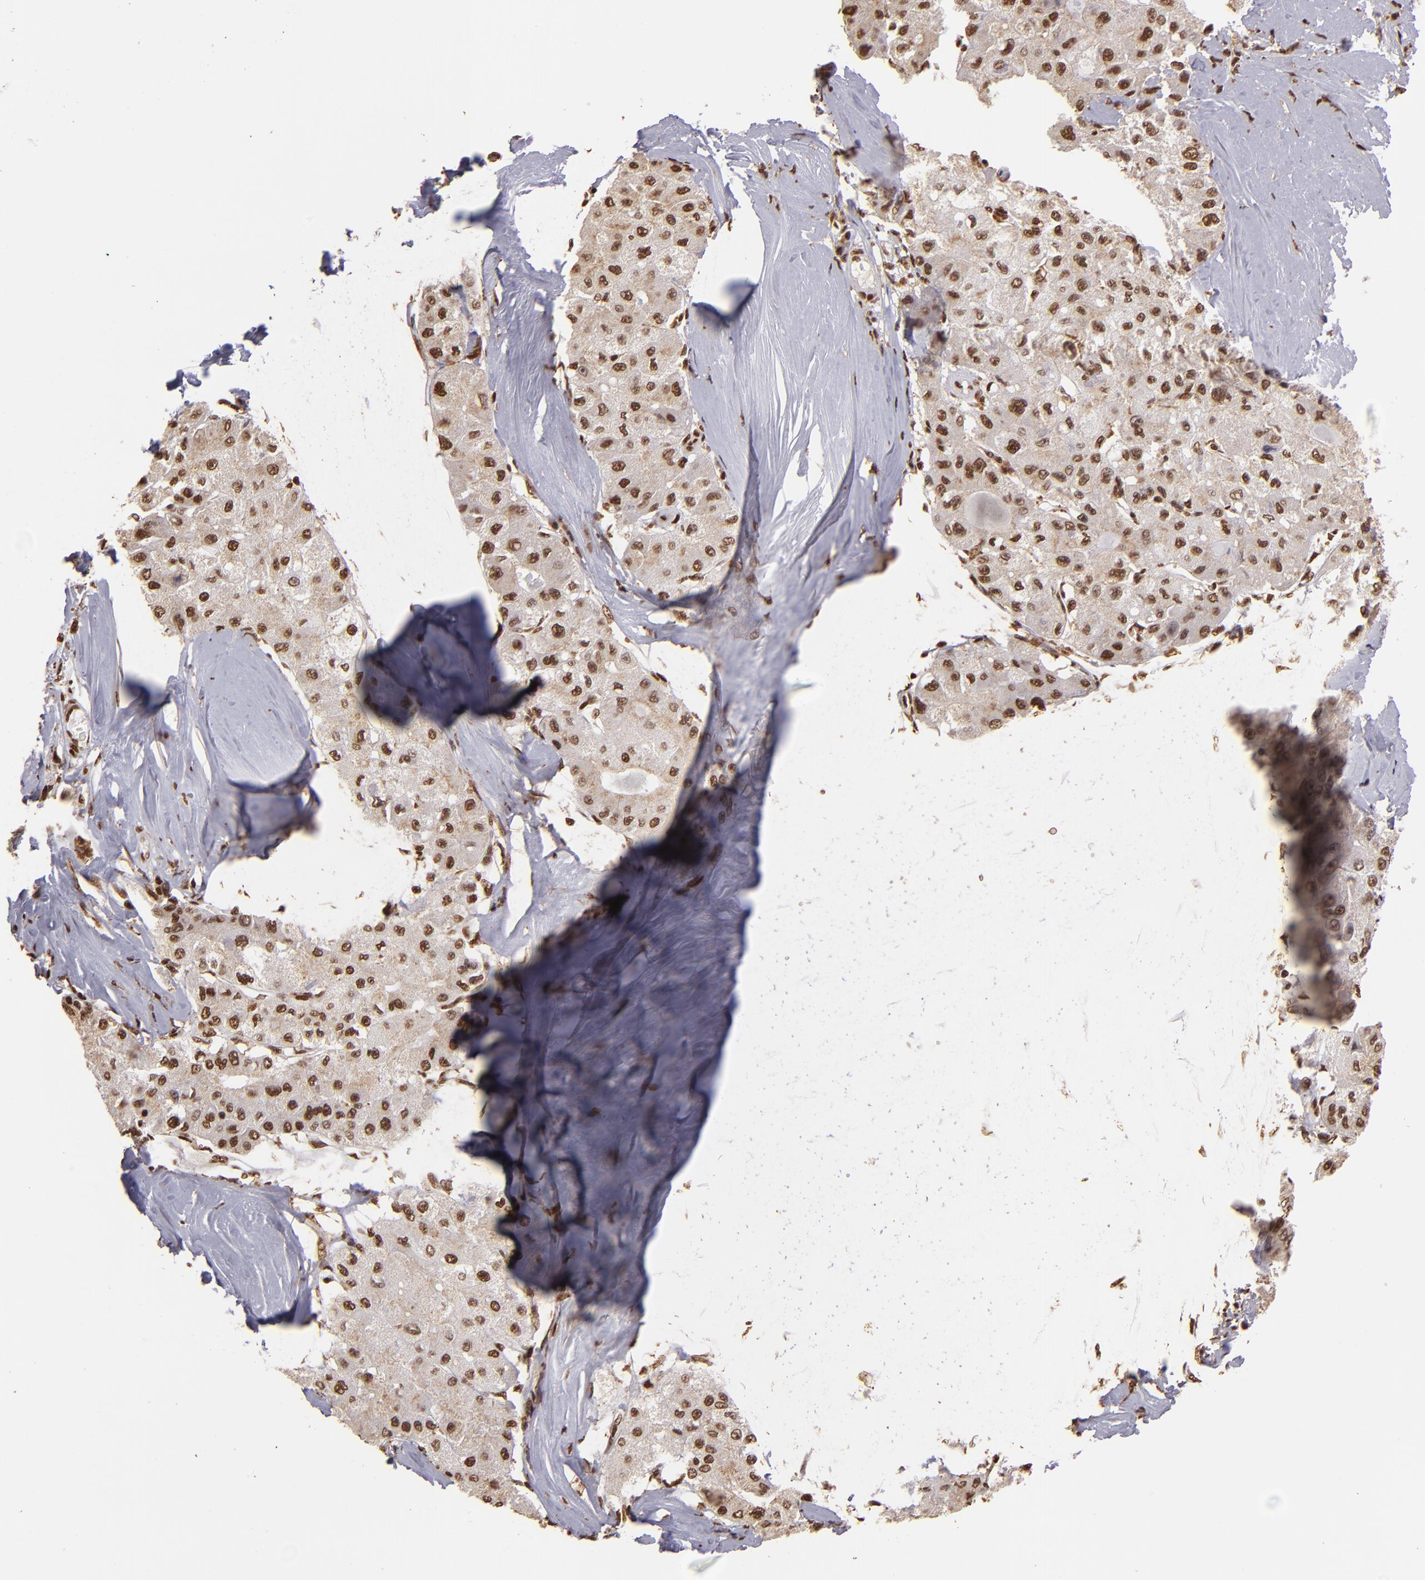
{"staining": {"intensity": "moderate", "quantity": ">75%", "location": "nuclear"}, "tissue": "liver cancer", "cell_type": "Tumor cells", "image_type": "cancer", "snomed": [{"axis": "morphology", "description": "Carcinoma, Hepatocellular, NOS"}, {"axis": "topography", "description": "Liver"}], "caption": "This histopathology image exhibits immunohistochemistry (IHC) staining of liver hepatocellular carcinoma, with medium moderate nuclear staining in approximately >75% of tumor cells.", "gene": "SP1", "patient": {"sex": "male", "age": 80}}